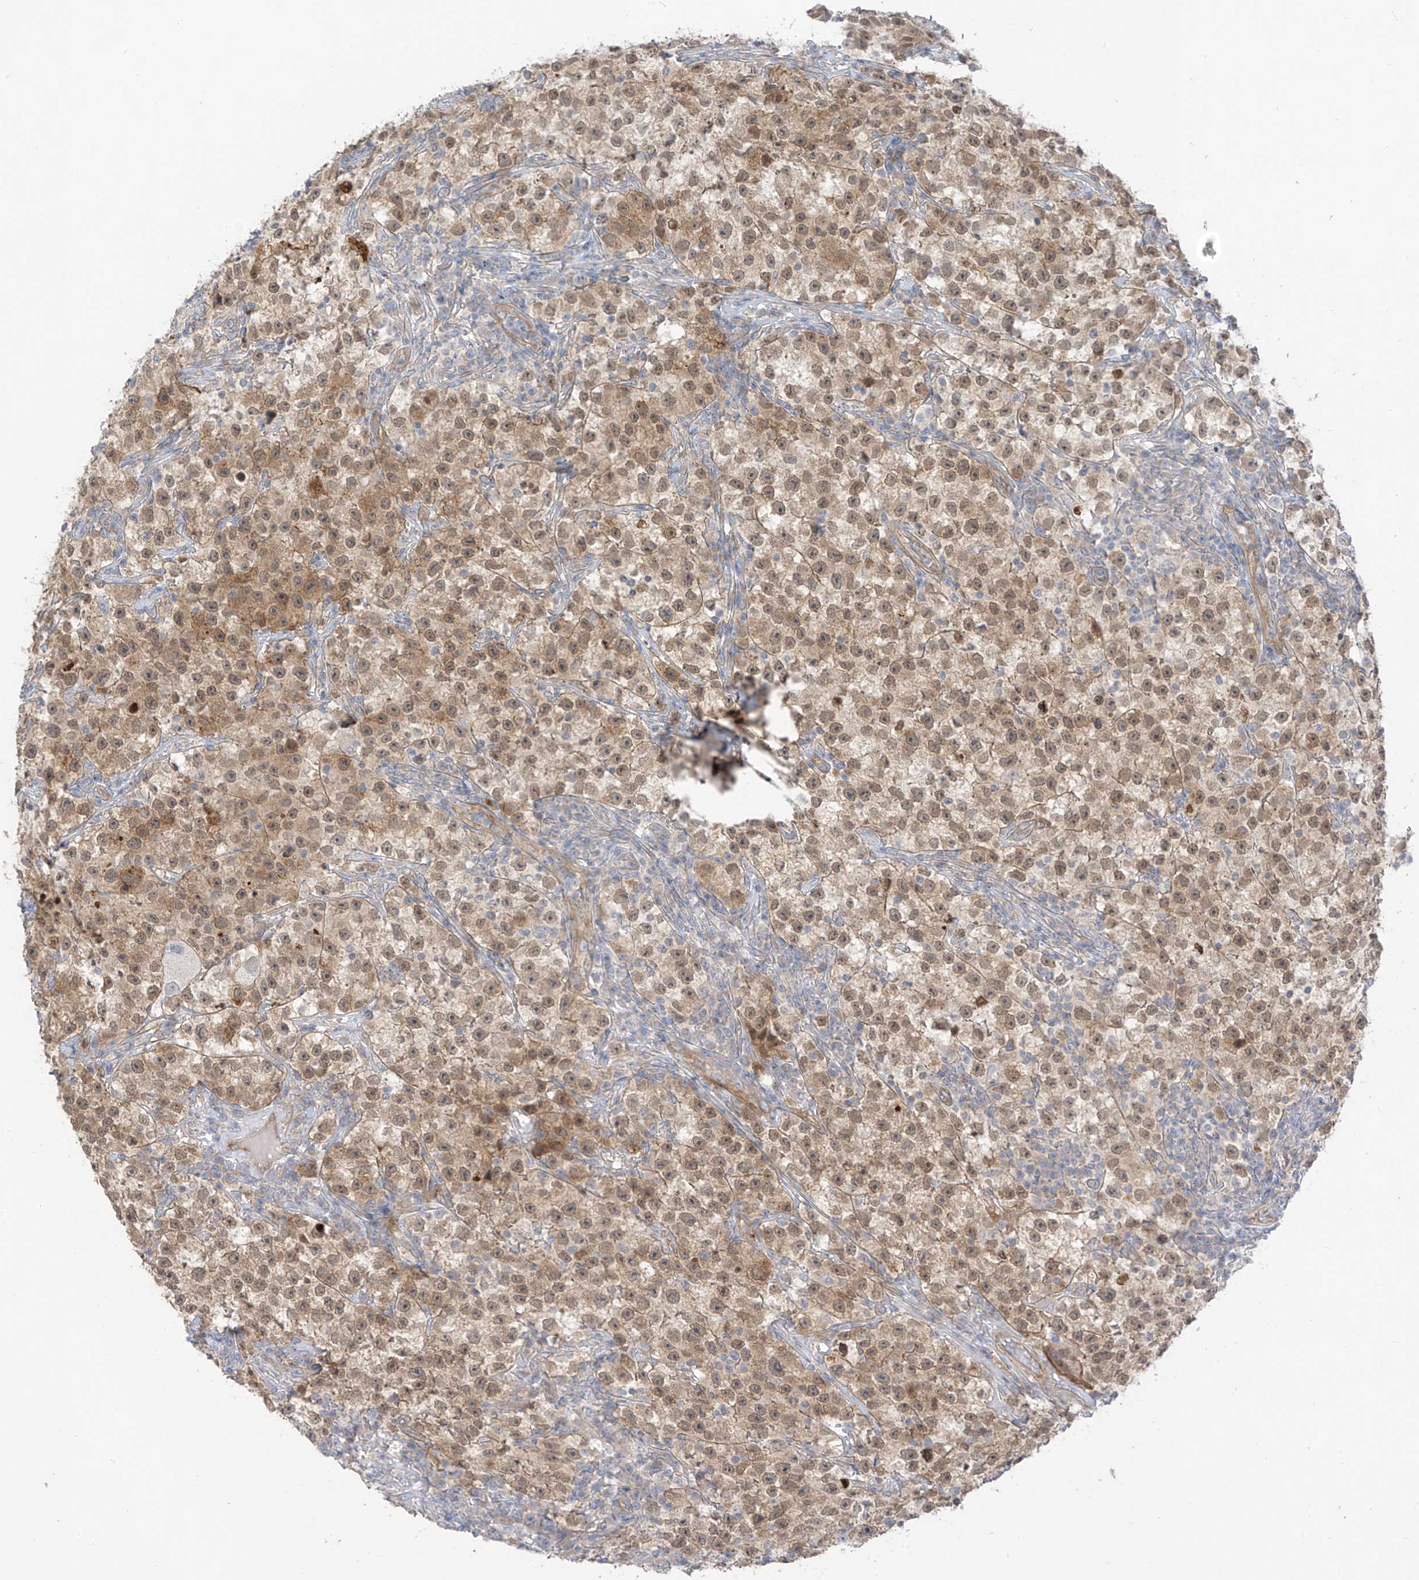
{"staining": {"intensity": "weak", "quantity": ">75%", "location": "cytoplasmic/membranous"}, "tissue": "testis cancer", "cell_type": "Tumor cells", "image_type": "cancer", "snomed": [{"axis": "morphology", "description": "Seminoma, NOS"}, {"axis": "topography", "description": "Testis"}], "caption": "The image displays a brown stain indicating the presence of a protein in the cytoplasmic/membranous of tumor cells in testis cancer (seminoma). The protein is shown in brown color, while the nuclei are stained blue.", "gene": "EIPR1", "patient": {"sex": "male", "age": 22}}